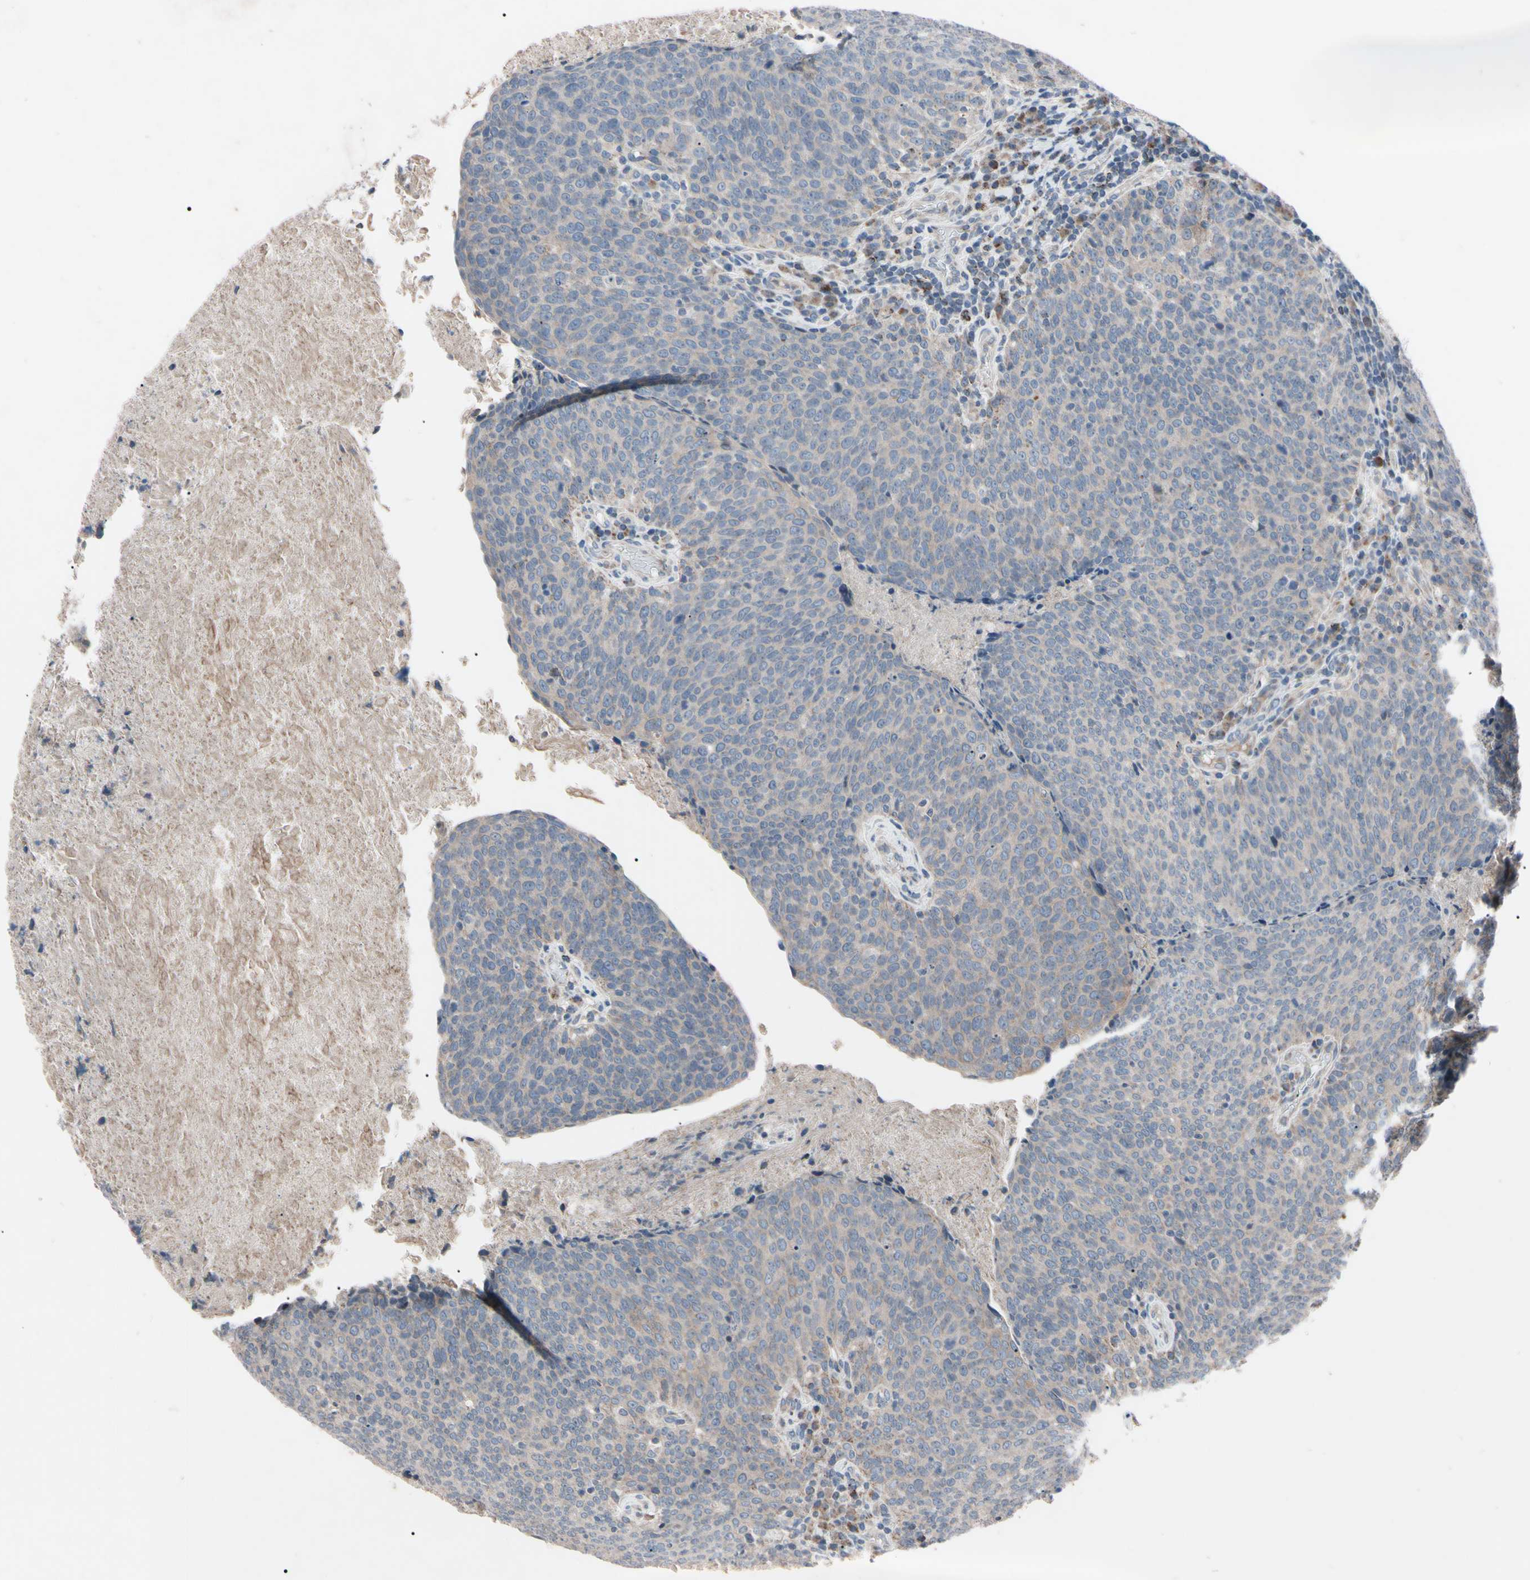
{"staining": {"intensity": "weak", "quantity": "<25%", "location": "cytoplasmic/membranous"}, "tissue": "head and neck cancer", "cell_type": "Tumor cells", "image_type": "cancer", "snomed": [{"axis": "morphology", "description": "Squamous cell carcinoma, NOS"}, {"axis": "morphology", "description": "Squamous cell carcinoma, metastatic, NOS"}, {"axis": "topography", "description": "Lymph node"}, {"axis": "topography", "description": "Head-Neck"}], "caption": "Human head and neck metastatic squamous cell carcinoma stained for a protein using IHC displays no expression in tumor cells.", "gene": "TNFRSF1A", "patient": {"sex": "male", "age": 62}}